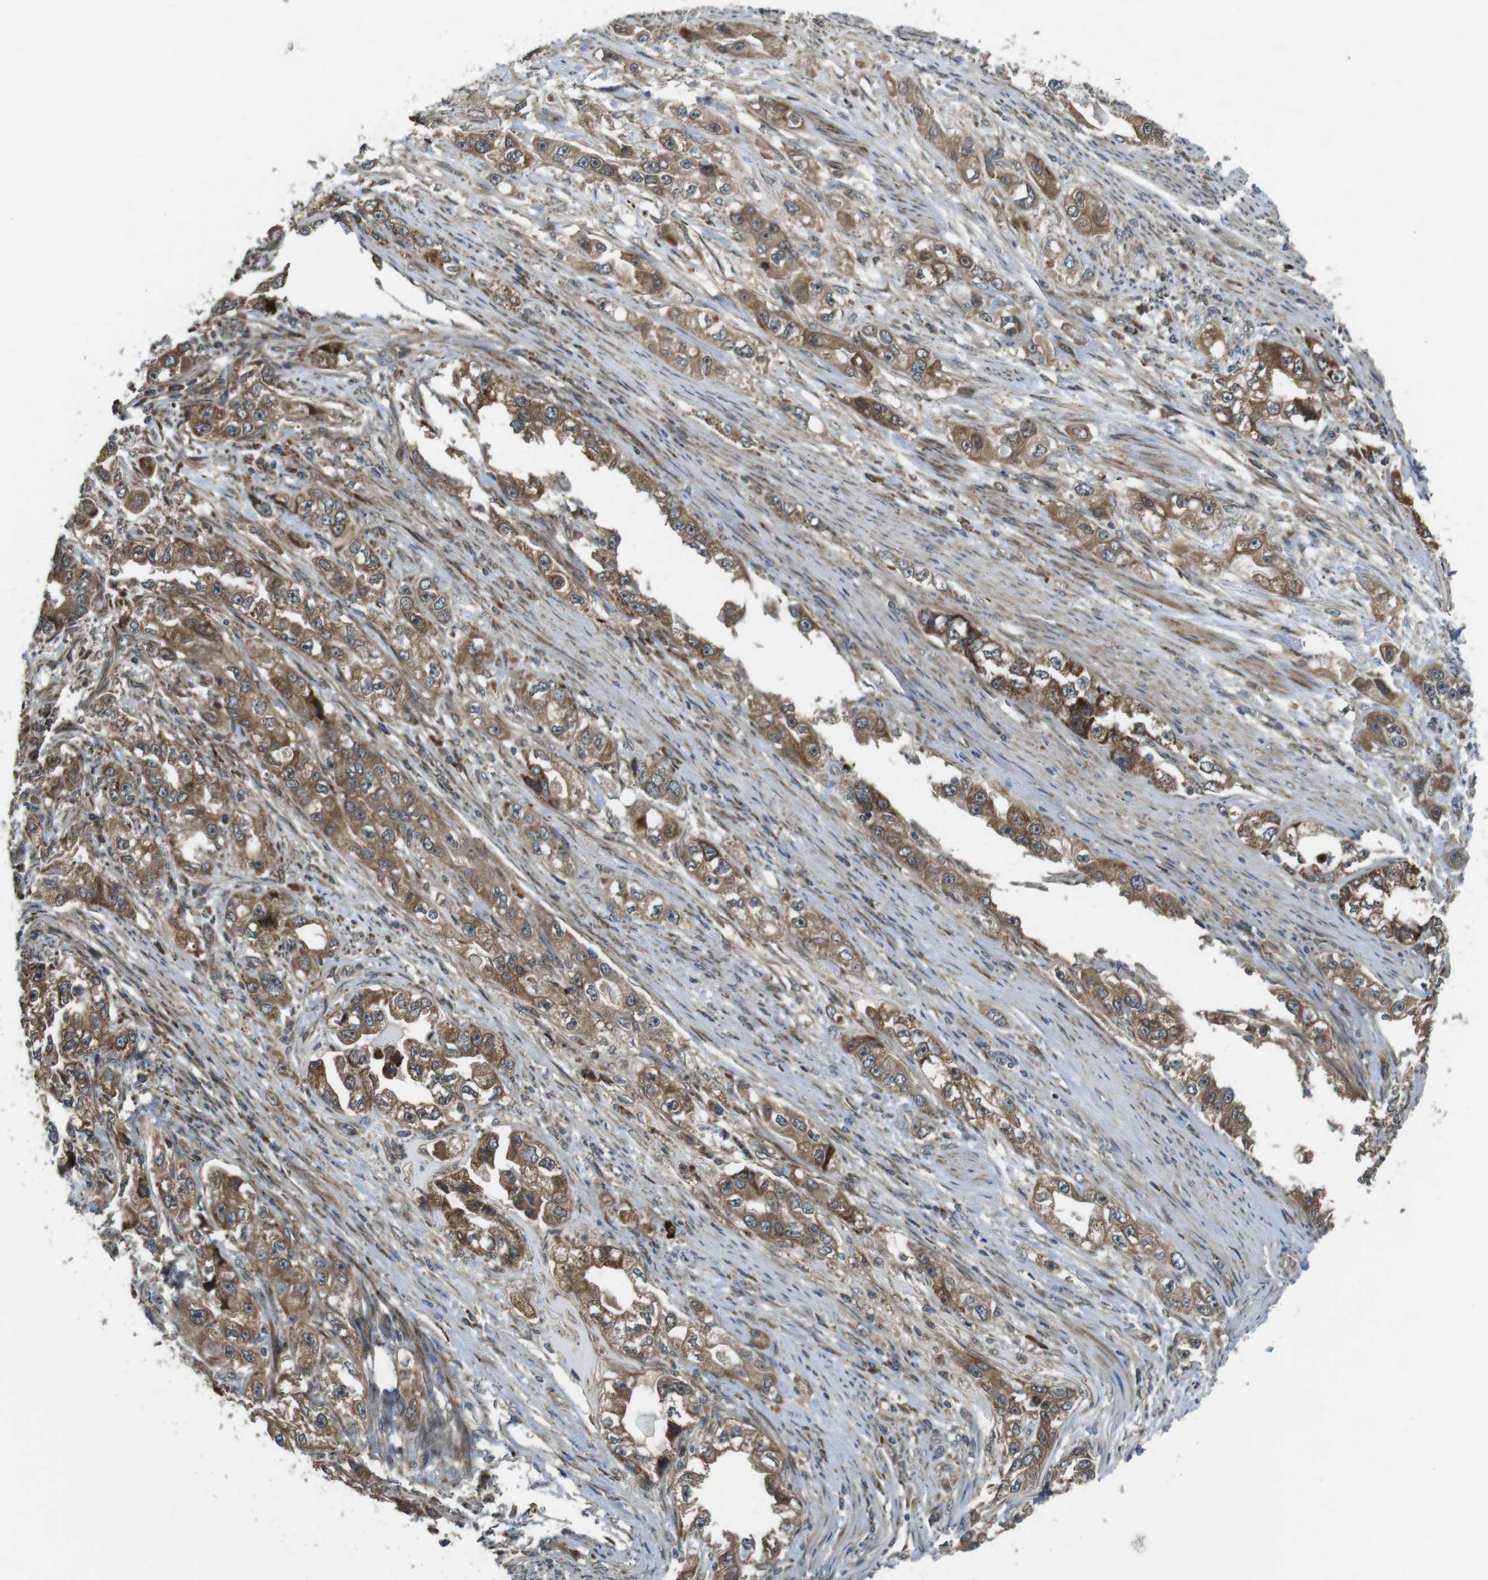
{"staining": {"intensity": "moderate", "quantity": ">75%", "location": "cytoplasmic/membranous"}, "tissue": "stomach cancer", "cell_type": "Tumor cells", "image_type": "cancer", "snomed": [{"axis": "morphology", "description": "Adenocarcinoma, NOS"}, {"axis": "topography", "description": "Stomach, lower"}], "caption": "Stomach adenocarcinoma tissue shows moderate cytoplasmic/membranous expression in approximately >75% of tumor cells, visualized by immunohistochemistry. The protein of interest is shown in brown color, while the nuclei are stained blue.", "gene": "IFFO2", "patient": {"sex": "female", "age": 93}}